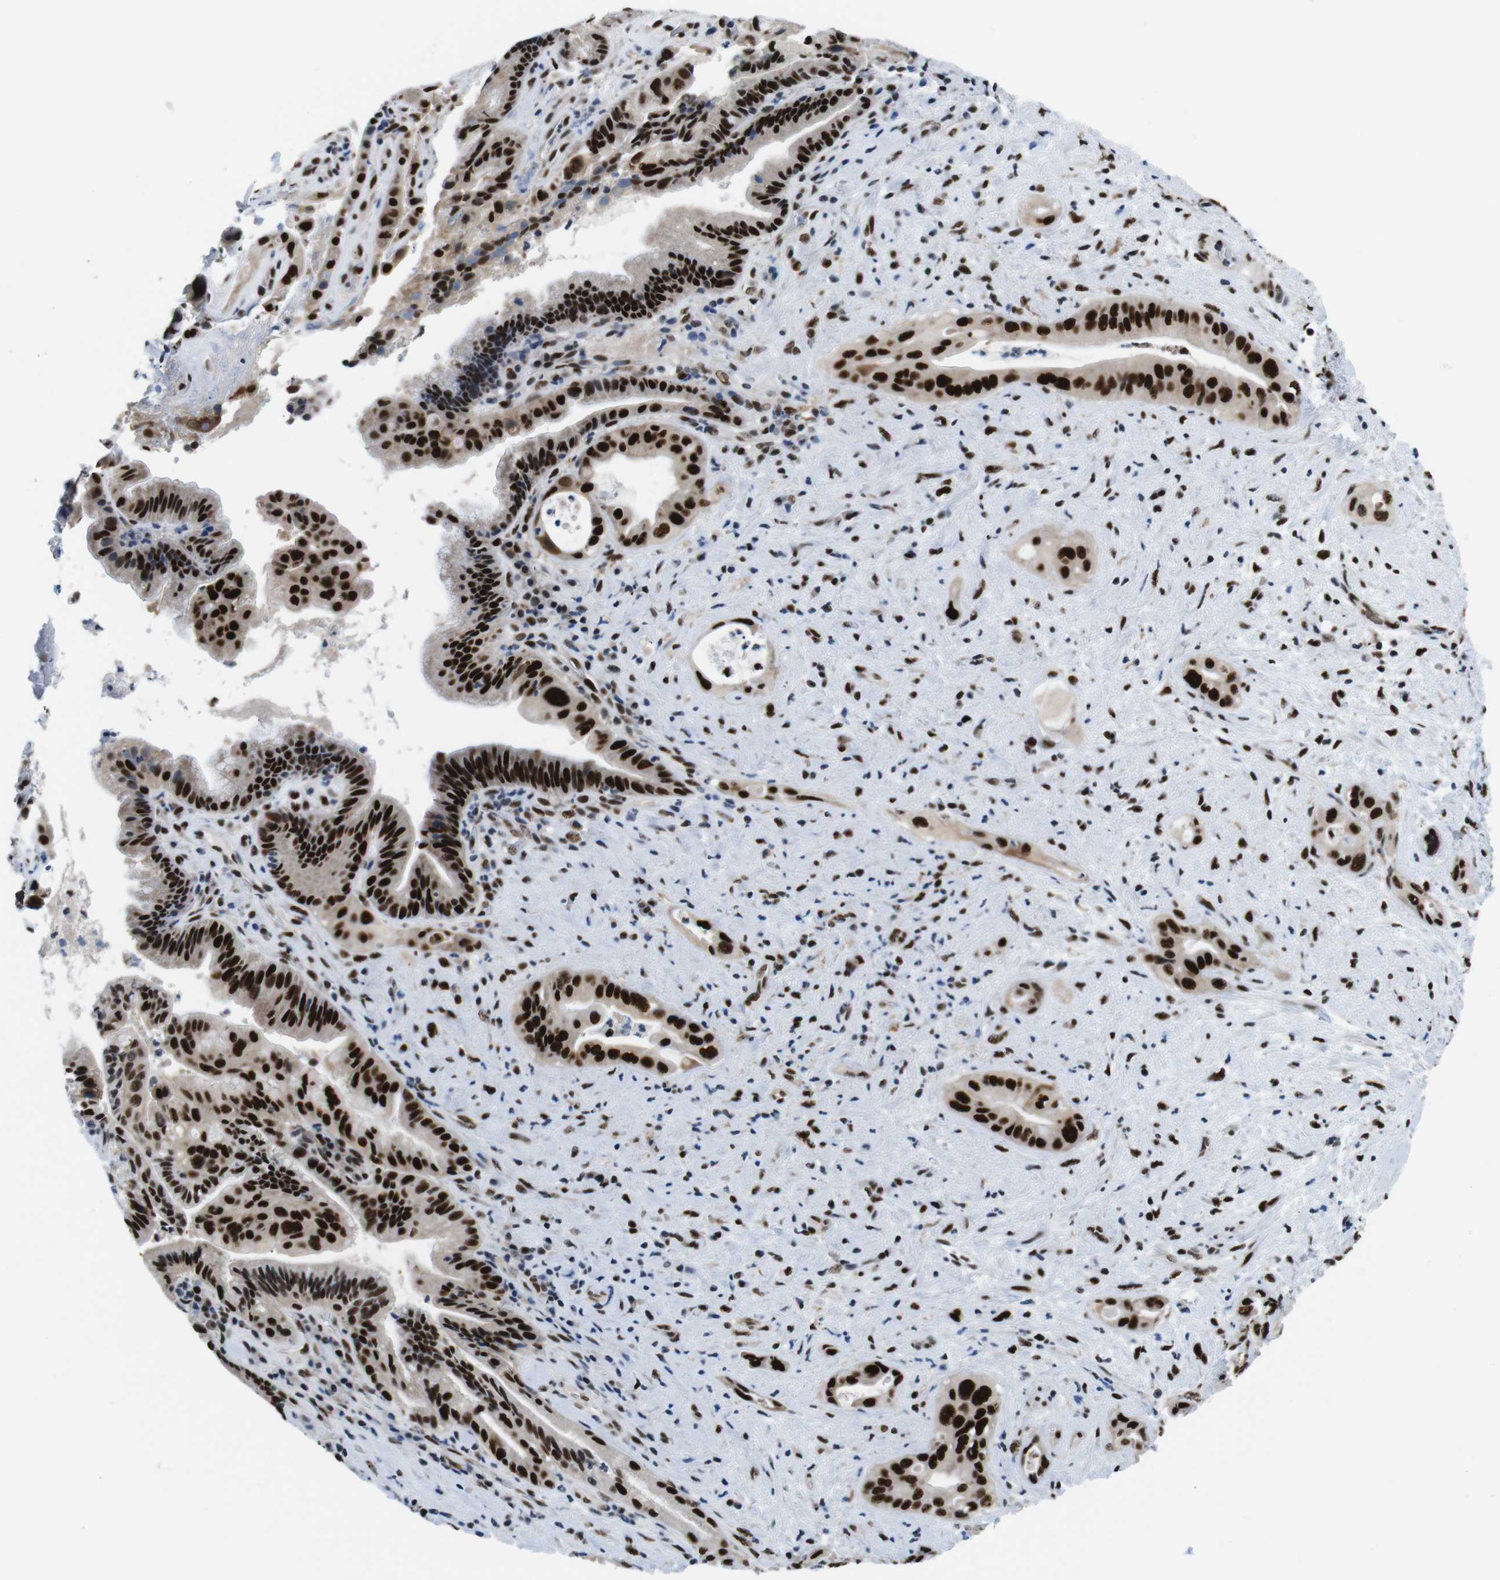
{"staining": {"intensity": "strong", "quantity": ">75%", "location": "nuclear"}, "tissue": "pancreatic cancer", "cell_type": "Tumor cells", "image_type": "cancer", "snomed": [{"axis": "morphology", "description": "Adenocarcinoma, NOS"}, {"axis": "topography", "description": "Pancreas"}], "caption": "Strong nuclear expression for a protein is appreciated in approximately >75% of tumor cells of pancreatic cancer (adenocarcinoma) using immunohistochemistry (IHC).", "gene": "PSME3", "patient": {"sex": "male", "age": 77}}